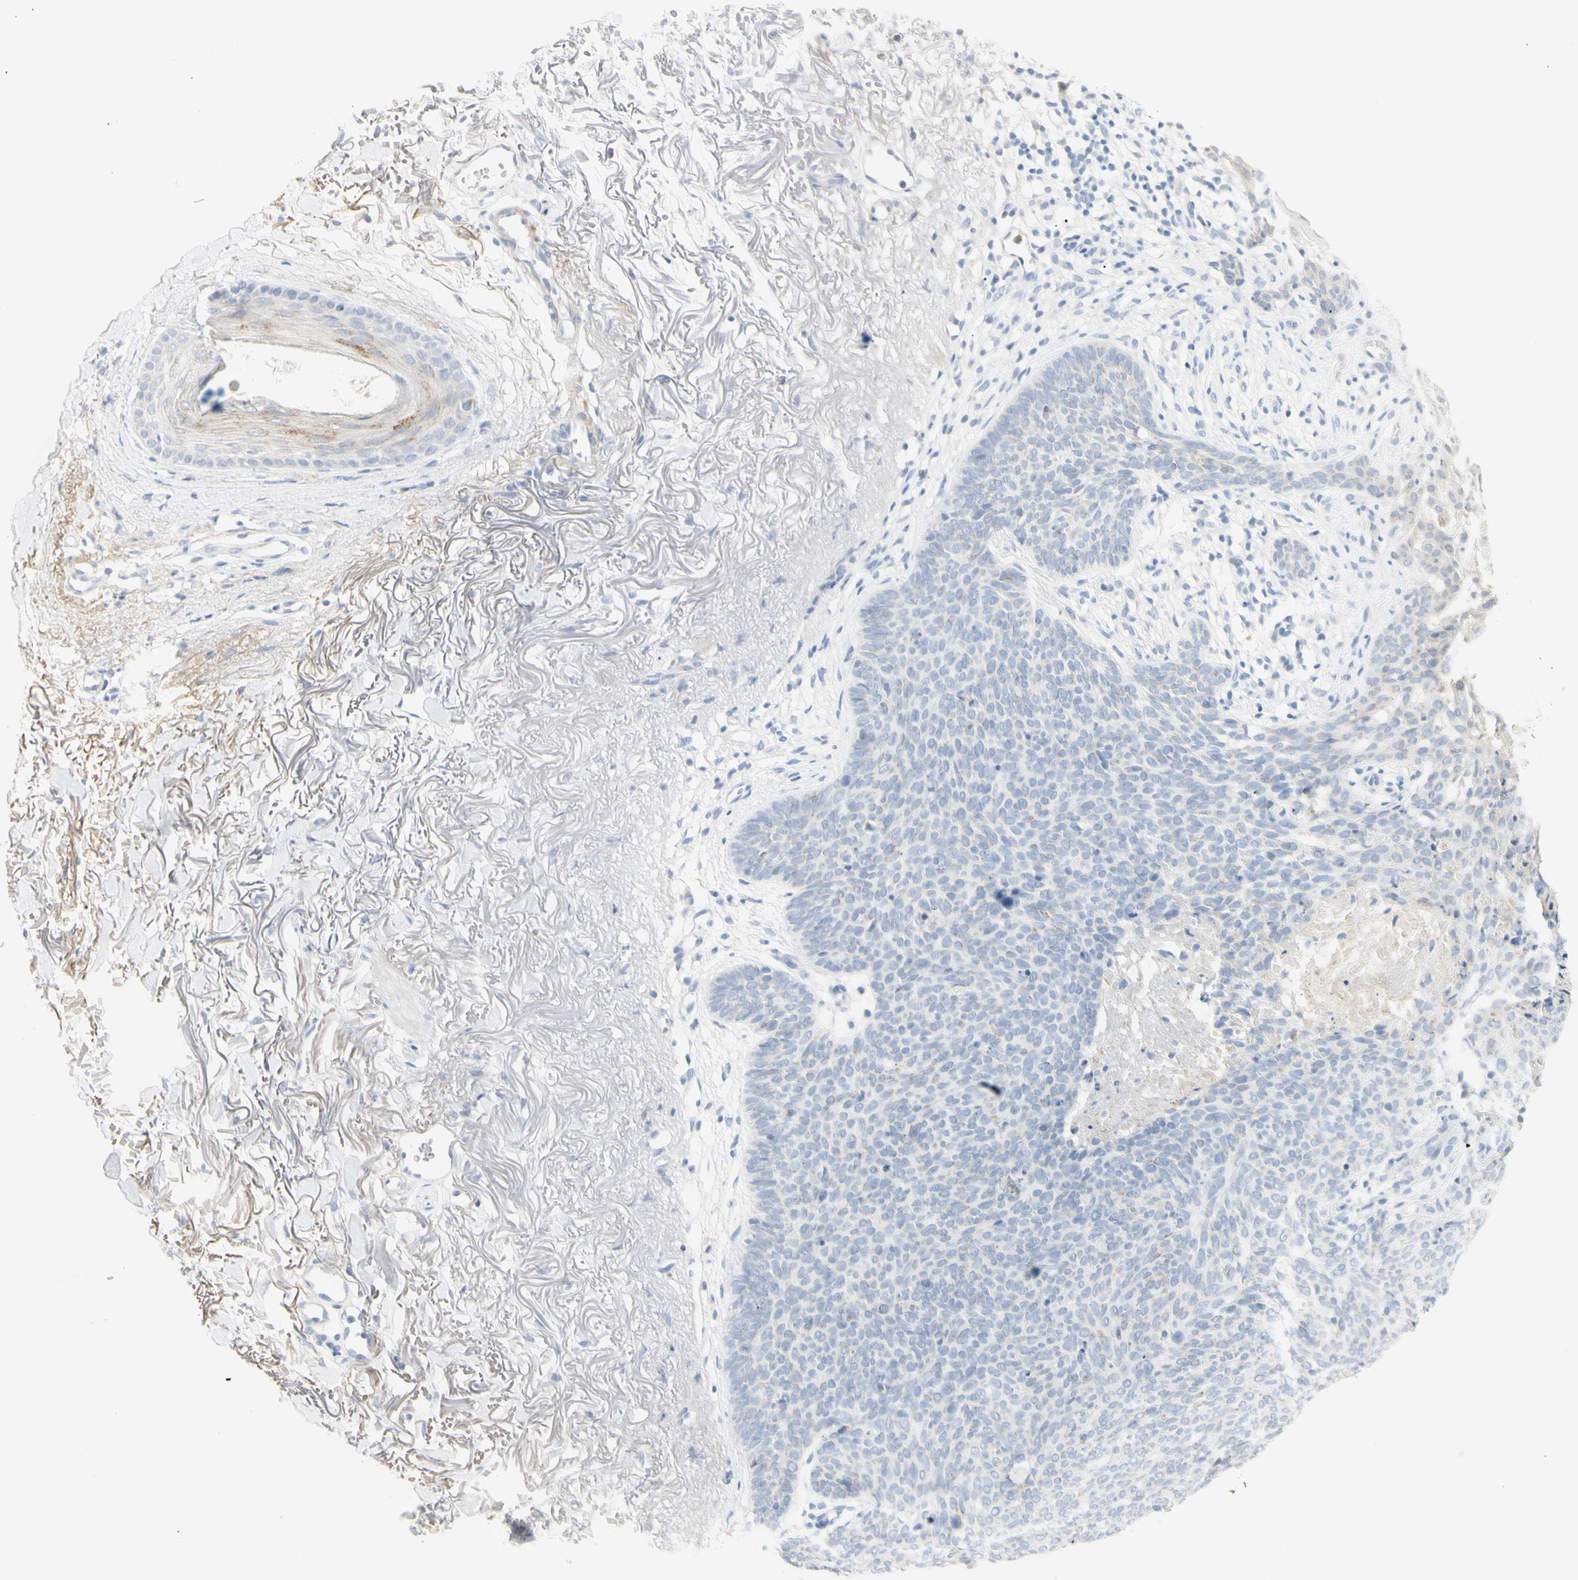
{"staining": {"intensity": "negative", "quantity": "none", "location": "none"}, "tissue": "skin cancer", "cell_type": "Tumor cells", "image_type": "cancer", "snomed": [{"axis": "morphology", "description": "Normal tissue, NOS"}, {"axis": "morphology", "description": "Basal cell carcinoma"}, {"axis": "topography", "description": "Skin"}], "caption": "Immunohistochemical staining of skin cancer (basal cell carcinoma) exhibits no significant expression in tumor cells. (Stains: DAB immunohistochemistry (IHC) with hematoxylin counter stain, Microscopy: brightfield microscopy at high magnification).", "gene": "B4GALNT3", "patient": {"sex": "female", "age": 70}}